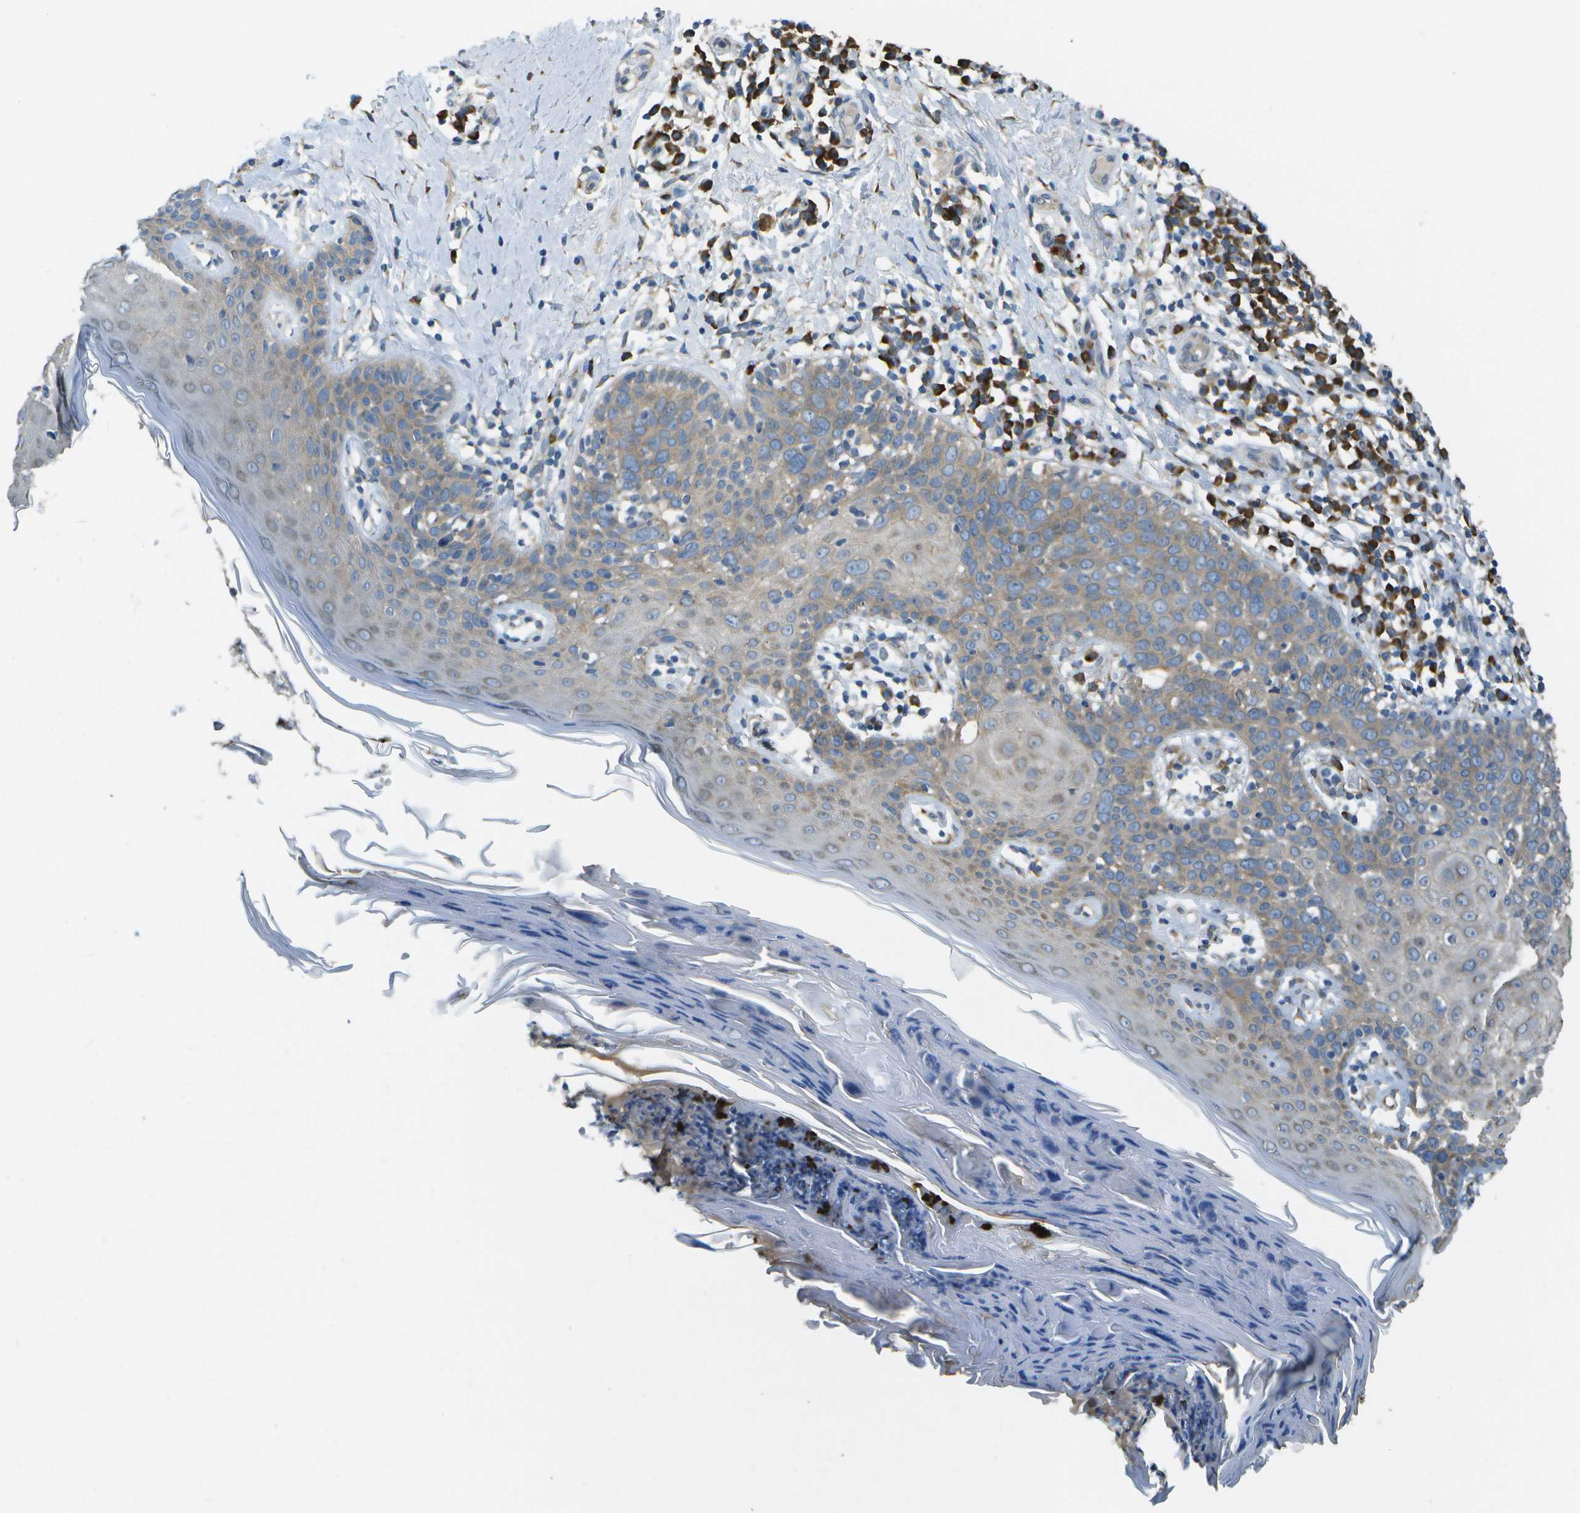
{"staining": {"intensity": "negative", "quantity": "none", "location": "none"}, "tissue": "skin cancer", "cell_type": "Tumor cells", "image_type": "cancer", "snomed": [{"axis": "morphology", "description": "Squamous cell carcinoma in situ, NOS"}, {"axis": "morphology", "description": "Squamous cell carcinoma, NOS"}, {"axis": "topography", "description": "Skin"}], "caption": "Tumor cells show no significant protein expression in skin squamous cell carcinoma.", "gene": "KCTD3", "patient": {"sex": "male", "age": 93}}